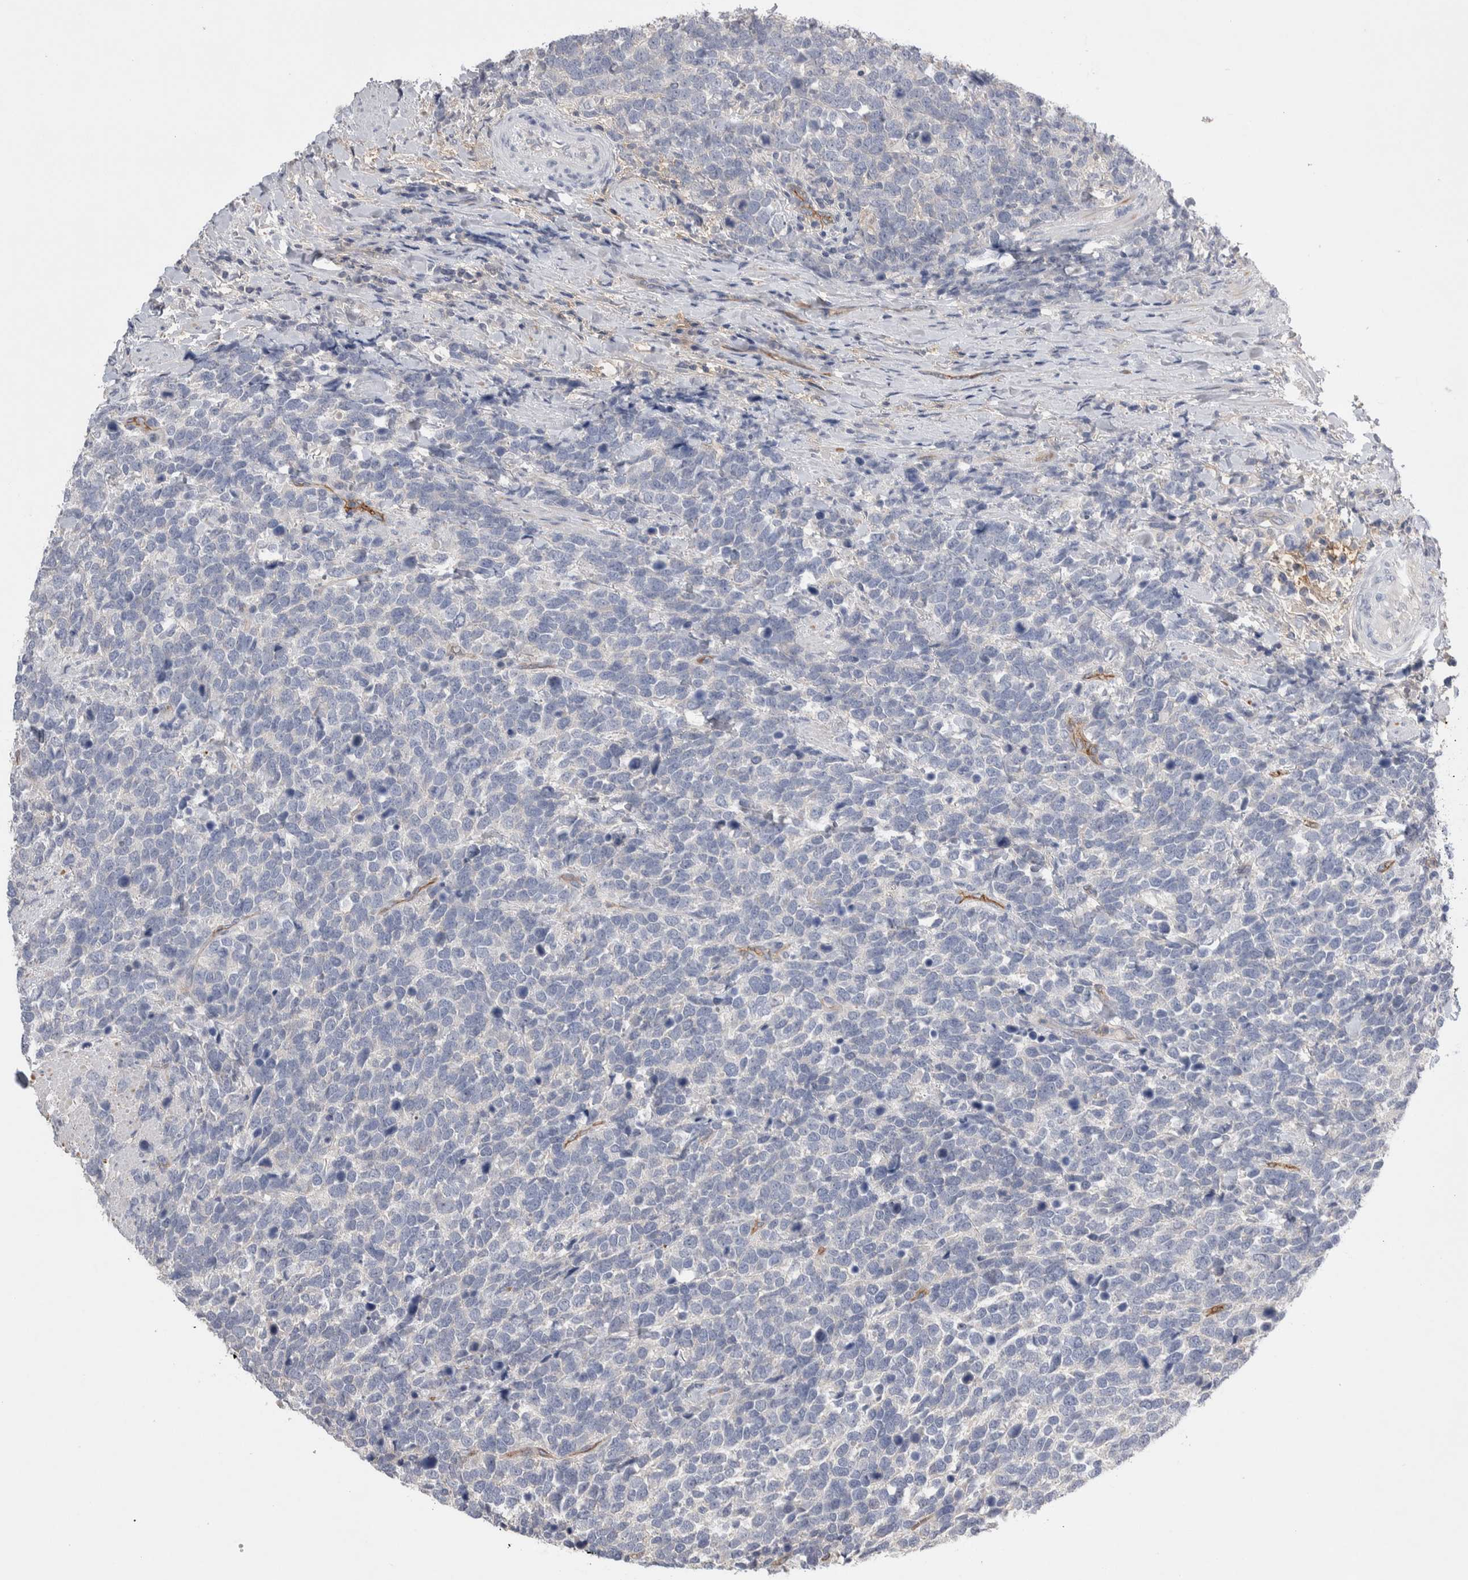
{"staining": {"intensity": "negative", "quantity": "none", "location": "none"}, "tissue": "urothelial cancer", "cell_type": "Tumor cells", "image_type": "cancer", "snomed": [{"axis": "morphology", "description": "Urothelial carcinoma, High grade"}, {"axis": "topography", "description": "Urinary bladder"}], "caption": "This histopathology image is of urothelial carcinoma (high-grade) stained with IHC to label a protein in brown with the nuclei are counter-stained blue. There is no expression in tumor cells. (DAB (3,3'-diaminobenzidine) IHC with hematoxylin counter stain).", "gene": "CEP131", "patient": {"sex": "female", "age": 82}}